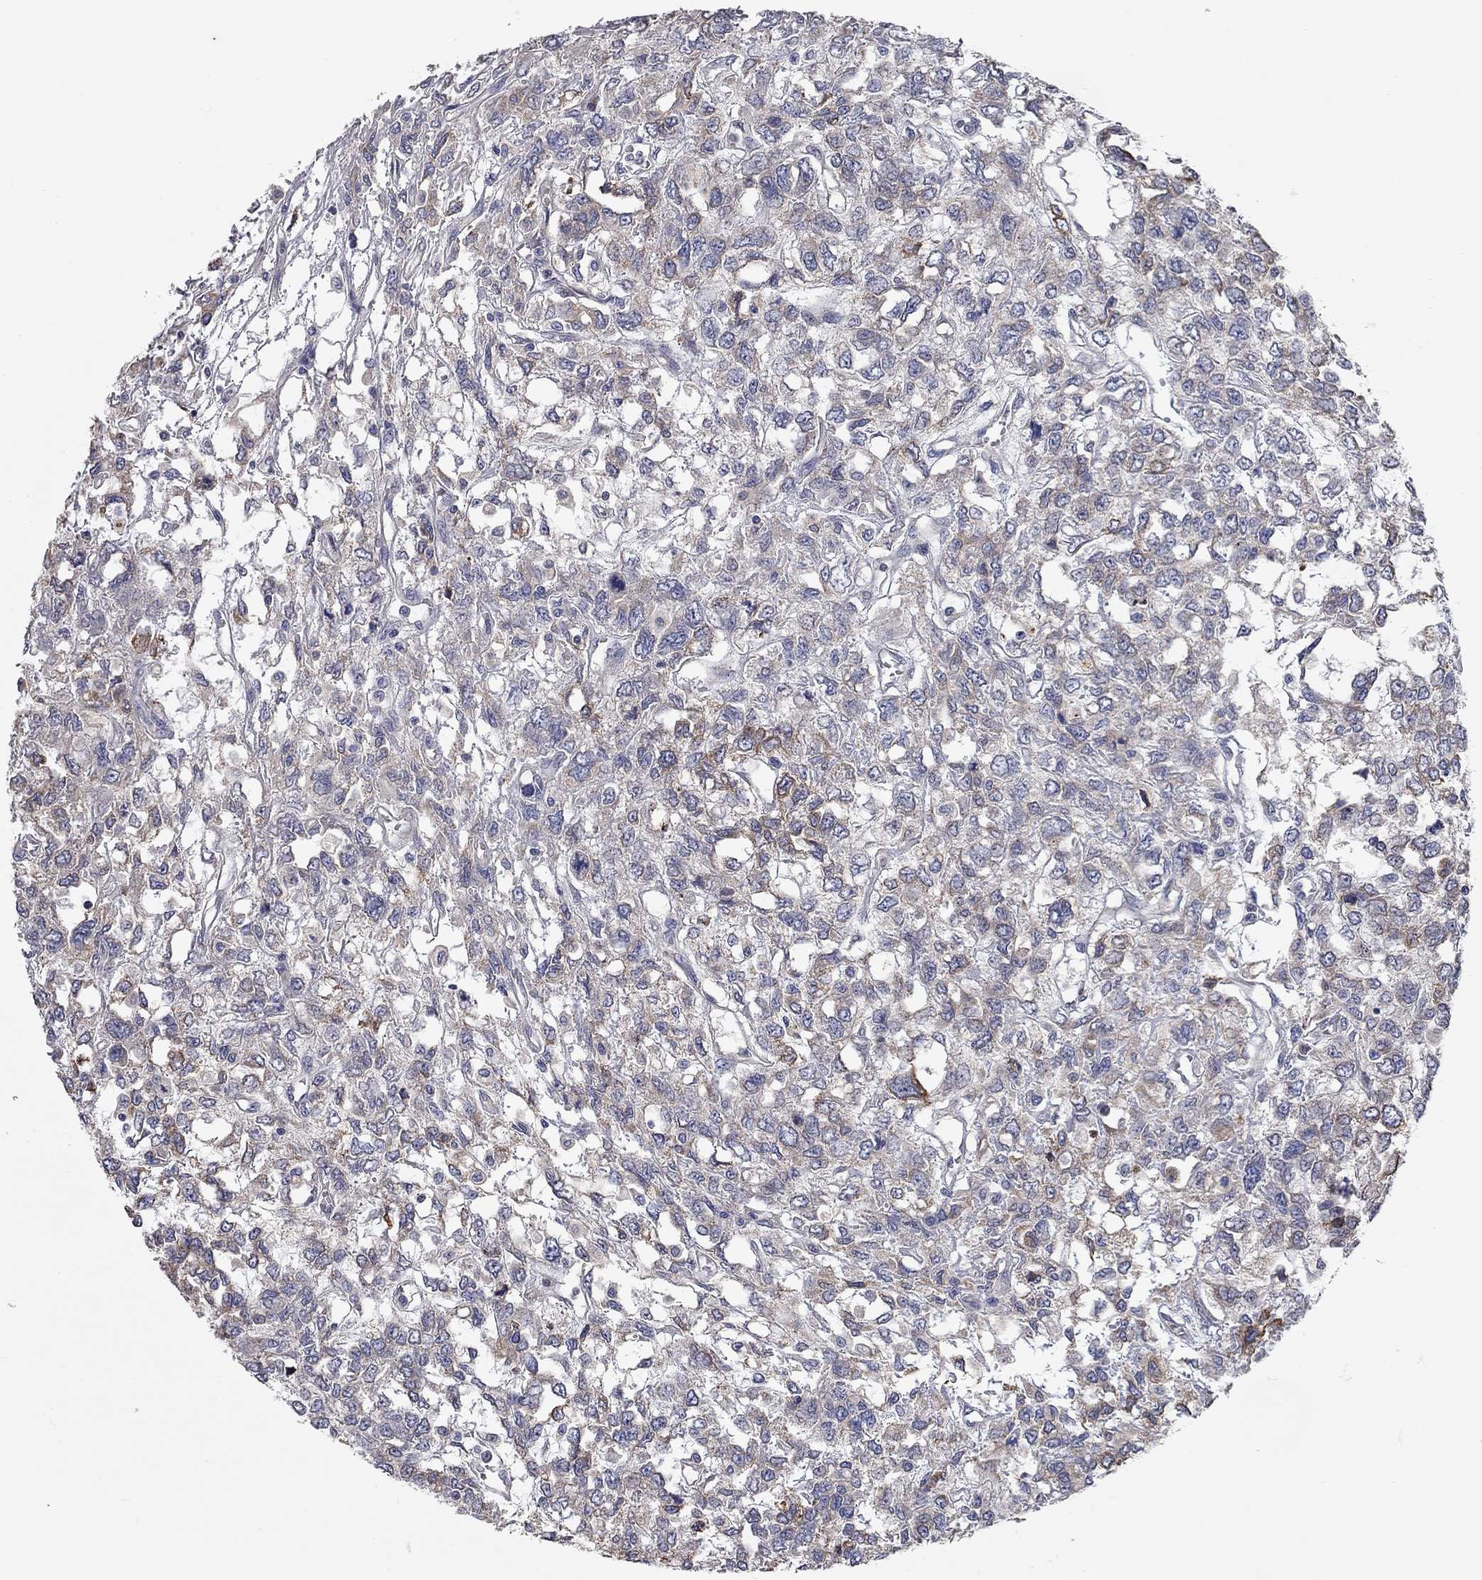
{"staining": {"intensity": "moderate", "quantity": "<25%", "location": "cytoplasmic/membranous"}, "tissue": "testis cancer", "cell_type": "Tumor cells", "image_type": "cancer", "snomed": [{"axis": "morphology", "description": "Seminoma, NOS"}, {"axis": "topography", "description": "Testis"}], "caption": "Immunohistochemistry micrograph of human testis cancer stained for a protein (brown), which shows low levels of moderate cytoplasmic/membranous staining in approximately <25% of tumor cells.", "gene": "XAGE2", "patient": {"sex": "male", "age": 52}}